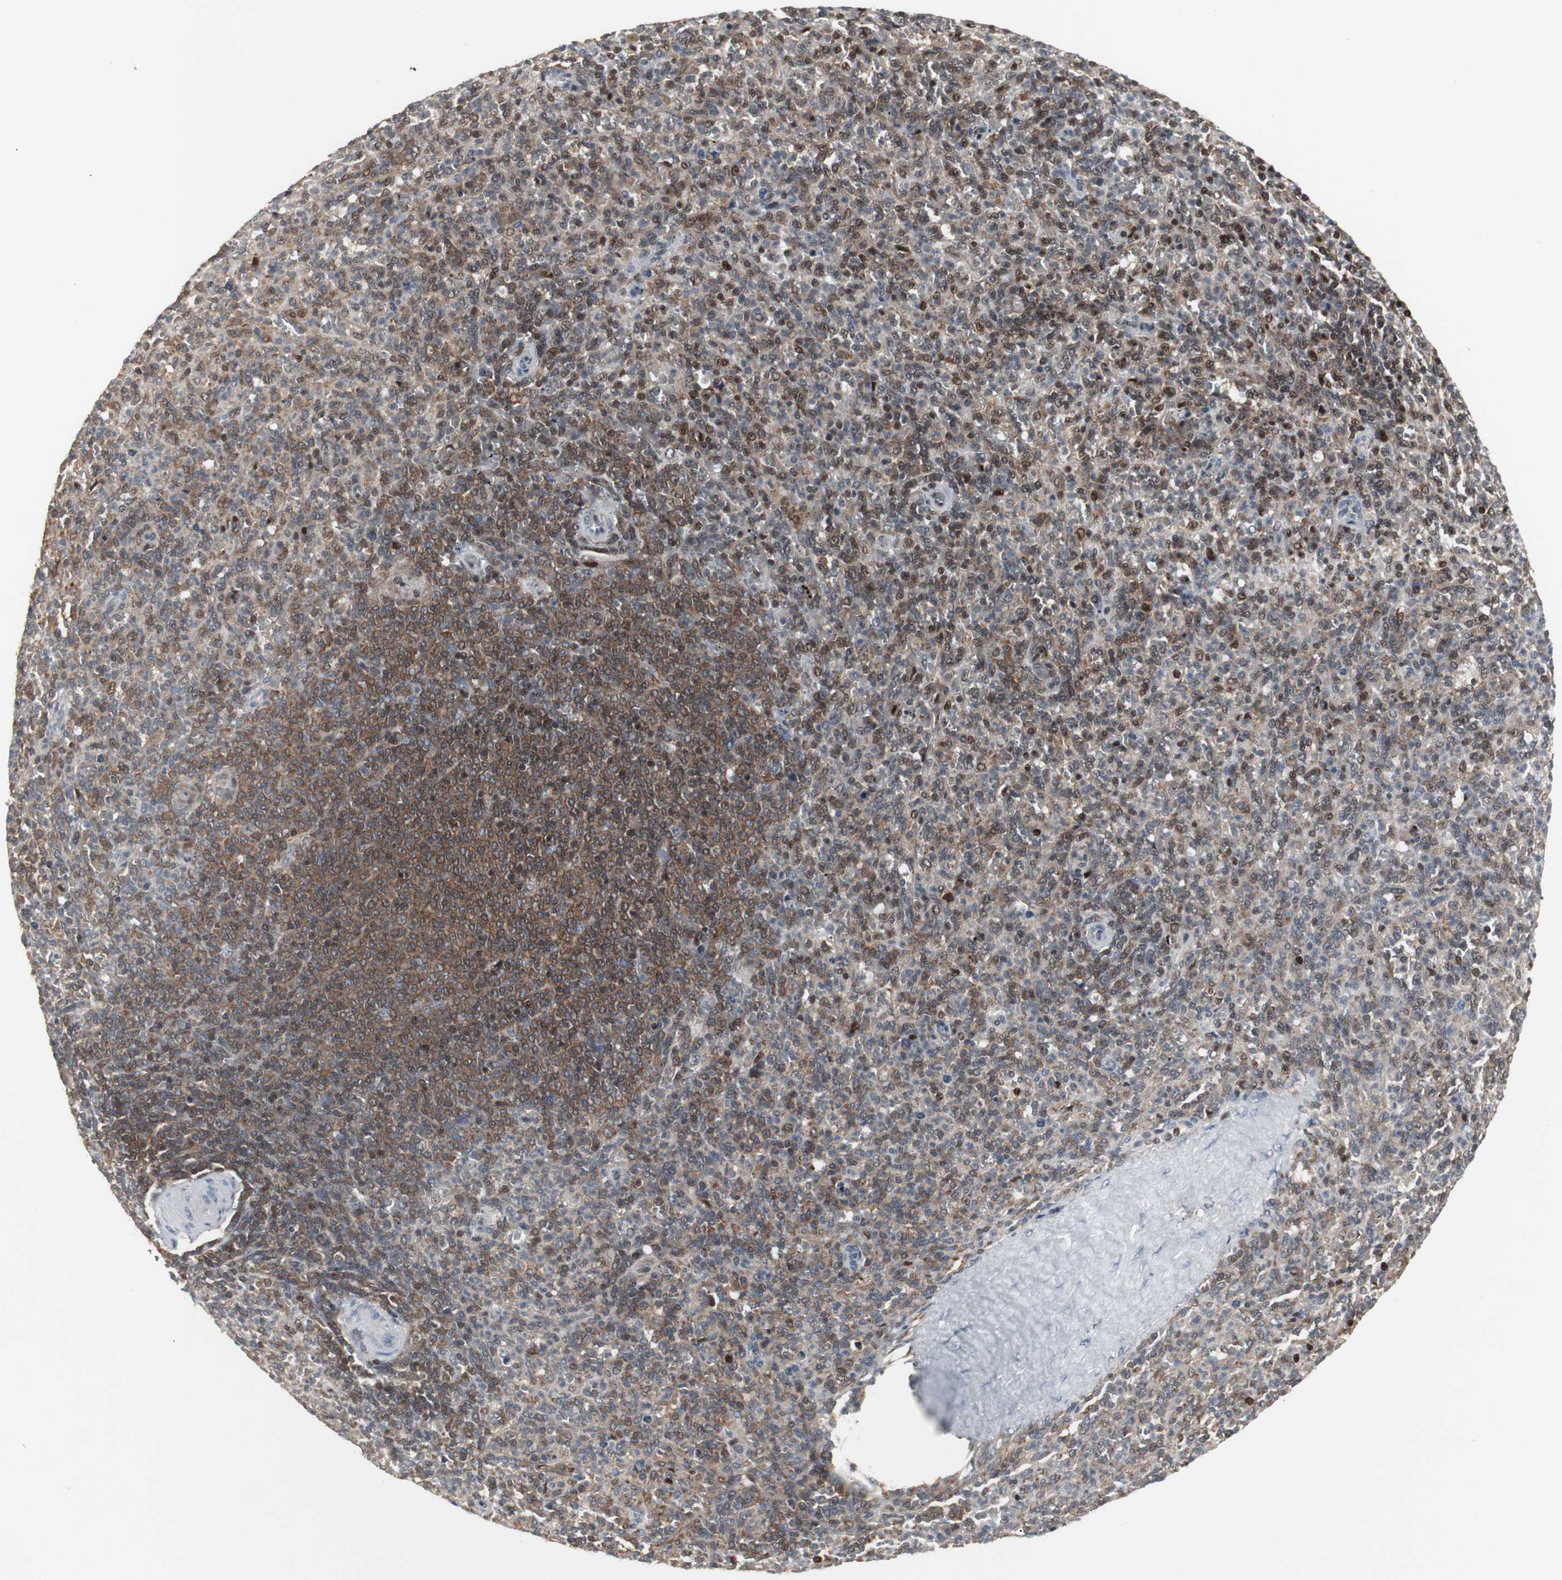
{"staining": {"intensity": "moderate", "quantity": "25%-75%", "location": "cytoplasmic/membranous,nuclear"}, "tissue": "spleen", "cell_type": "Cells in red pulp", "image_type": "normal", "snomed": [{"axis": "morphology", "description": "Normal tissue, NOS"}, {"axis": "topography", "description": "Spleen"}], "caption": "Immunohistochemical staining of normal spleen demonstrates moderate cytoplasmic/membranous,nuclear protein expression in about 25%-75% of cells in red pulp.", "gene": "GRK2", "patient": {"sex": "male", "age": 36}}